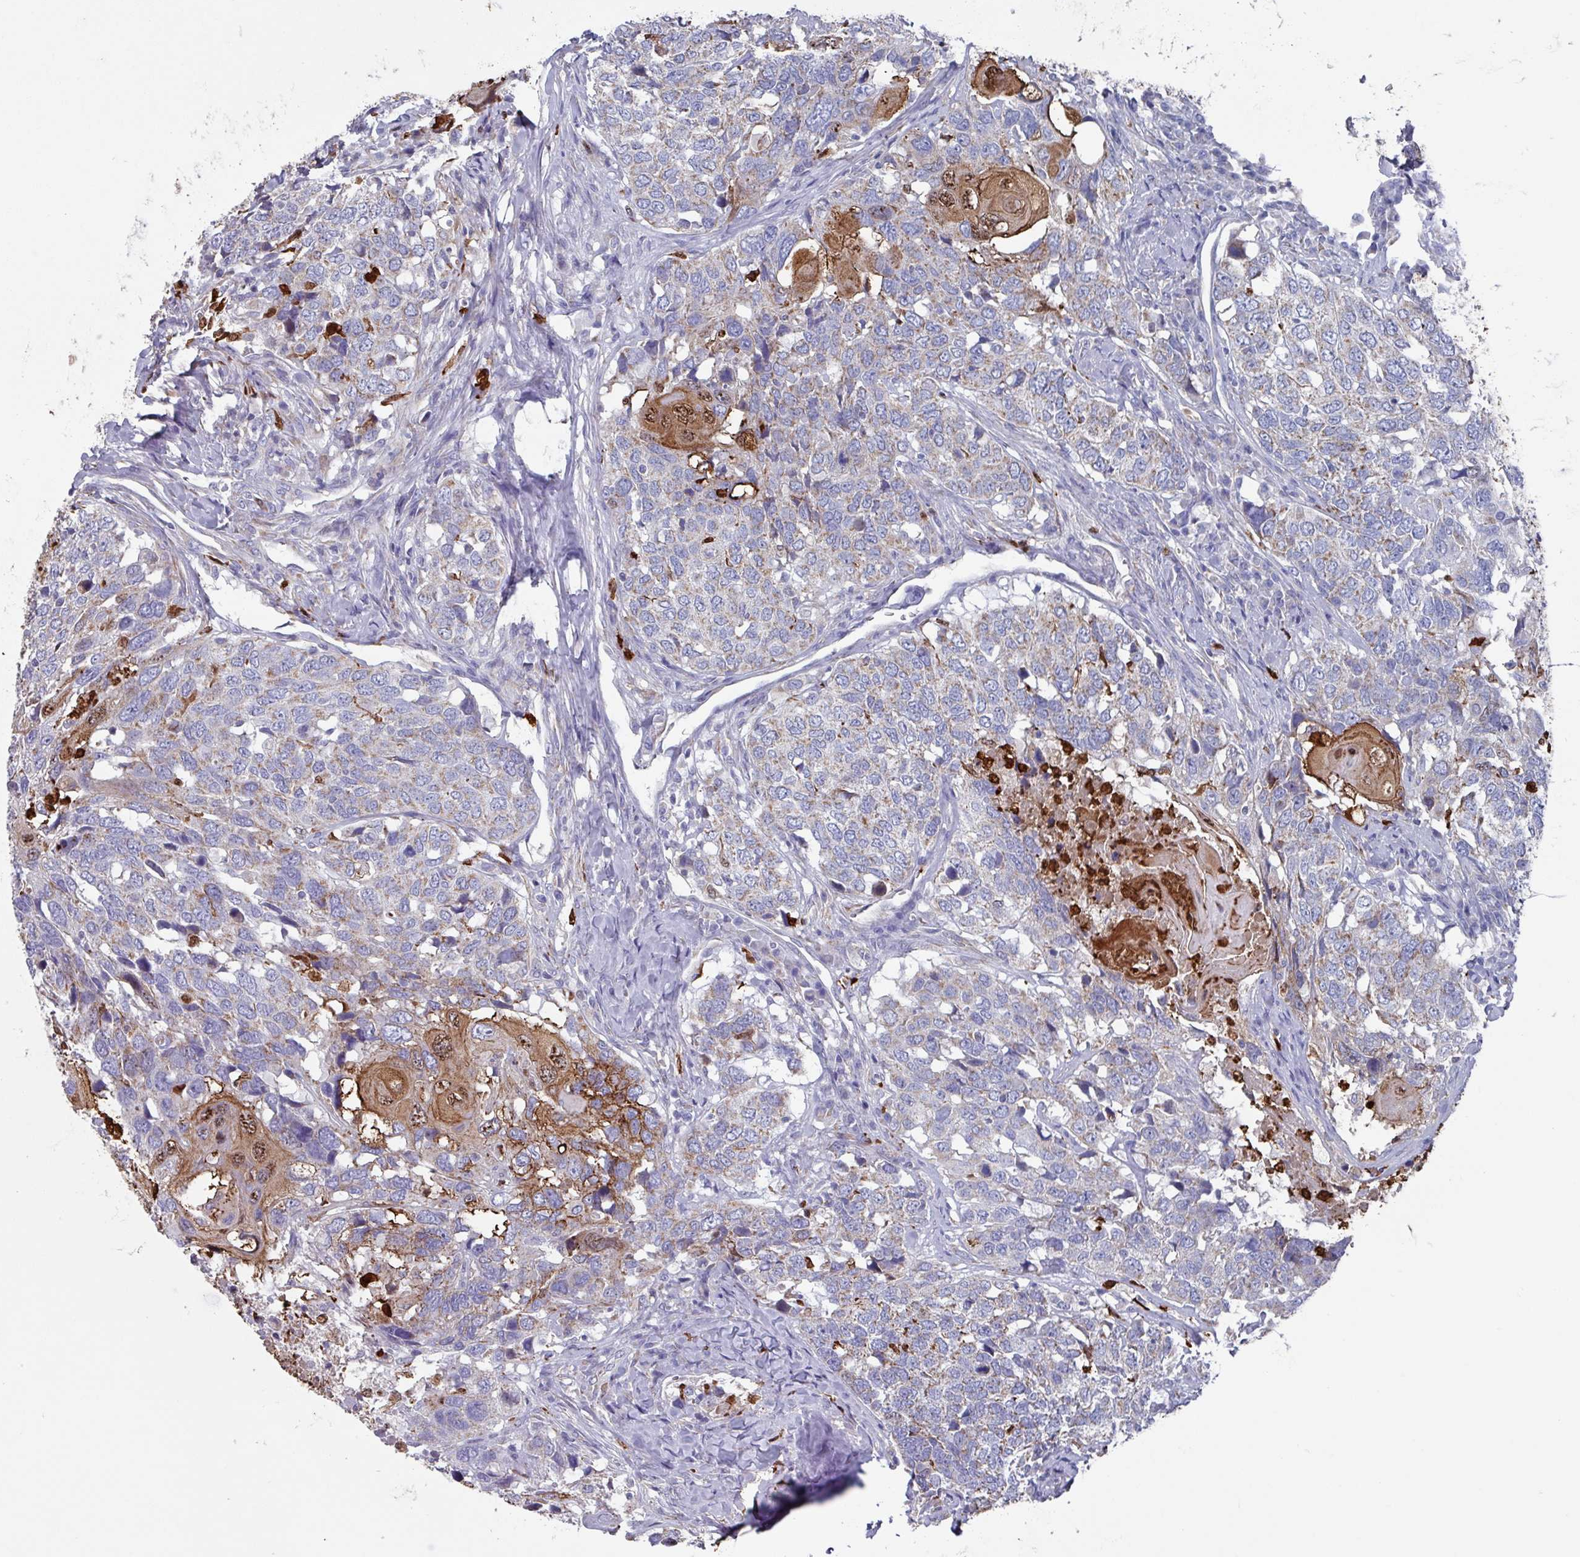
{"staining": {"intensity": "moderate", "quantity": "25%-75%", "location": "cytoplasmic/membranous,nuclear"}, "tissue": "head and neck cancer", "cell_type": "Tumor cells", "image_type": "cancer", "snomed": [{"axis": "morphology", "description": "Normal tissue, NOS"}, {"axis": "morphology", "description": "Squamous cell carcinoma, NOS"}, {"axis": "topography", "description": "Skeletal muscle"}, {"axis": "topography", "description": "Vascular tissue"}, {"axis": "topography", "description": "Peripheral nerve tissue"}, {"axis": "topography", "description": "Head-Neck"}], "caption": "An image showing moderate cytoplasmic/membranous and nuclear expression in approximately 25%-75% of tumor cells in squamous cell carcinoma (head and neck), as visualized by brown immunohistochemical staining.", "gene": "UQCC2", "patient": {"sex": "male", "age": 66}}